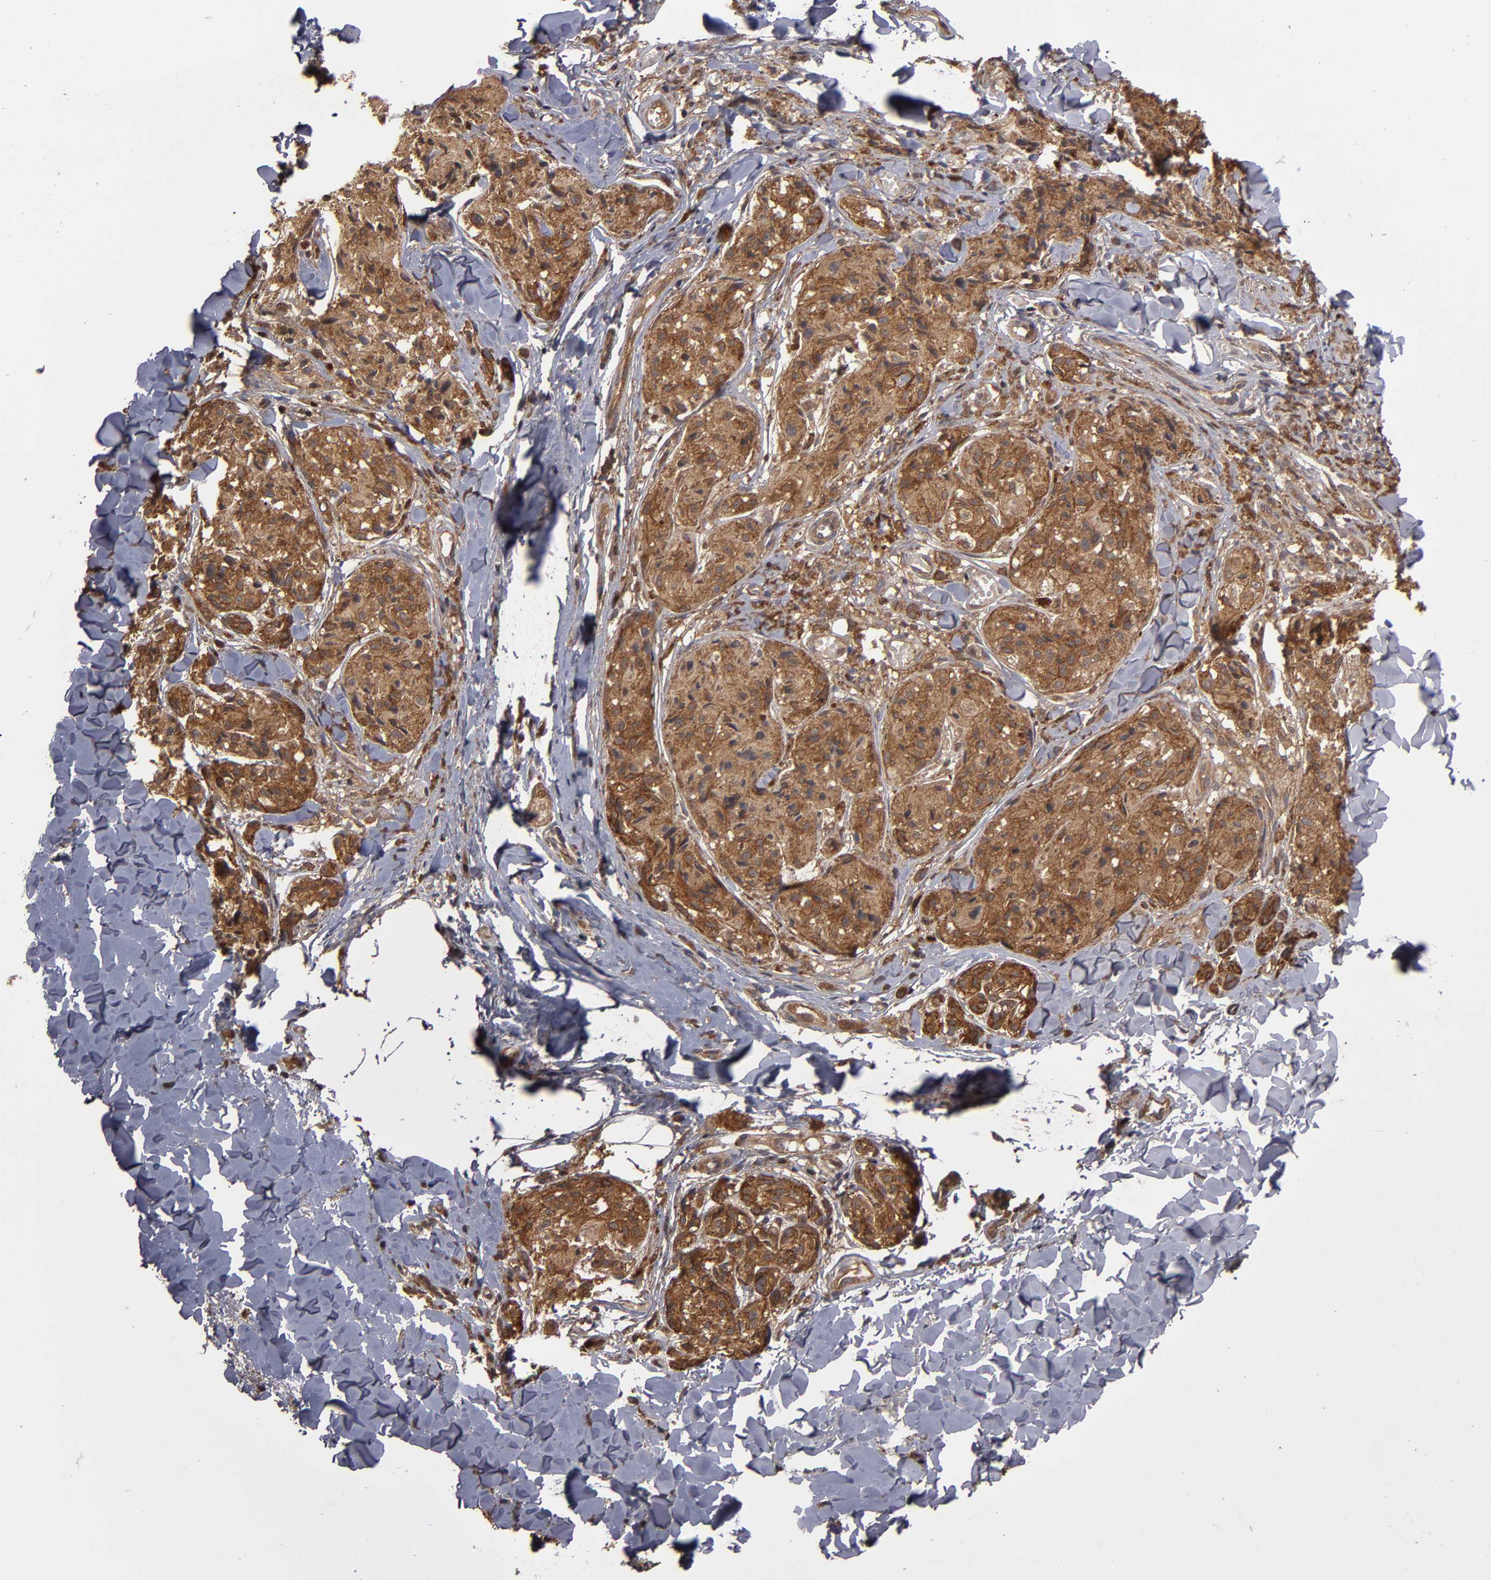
{"staining": {"intensity": "moderate", "quantity": ">75%", "location": "cytoplasmic/membranous"}, "tissue": "melanoma", "cell_type": "Tumor cells", "image_type": "cancer", "snomed": [{"axis": "morphology", "description": "Malignant melanoma, Metastatic site"}, {"axis": "topography", "description": "Skin"}], "caption": "Approximately >75% of tumor cells in human melanoma show moderate cytoplasmic/membranous protein positivity as visualized by brown immunohistochemical staining.", "gene": "RPS6KA6", "patient": {"sex": "female", "age": 66}}